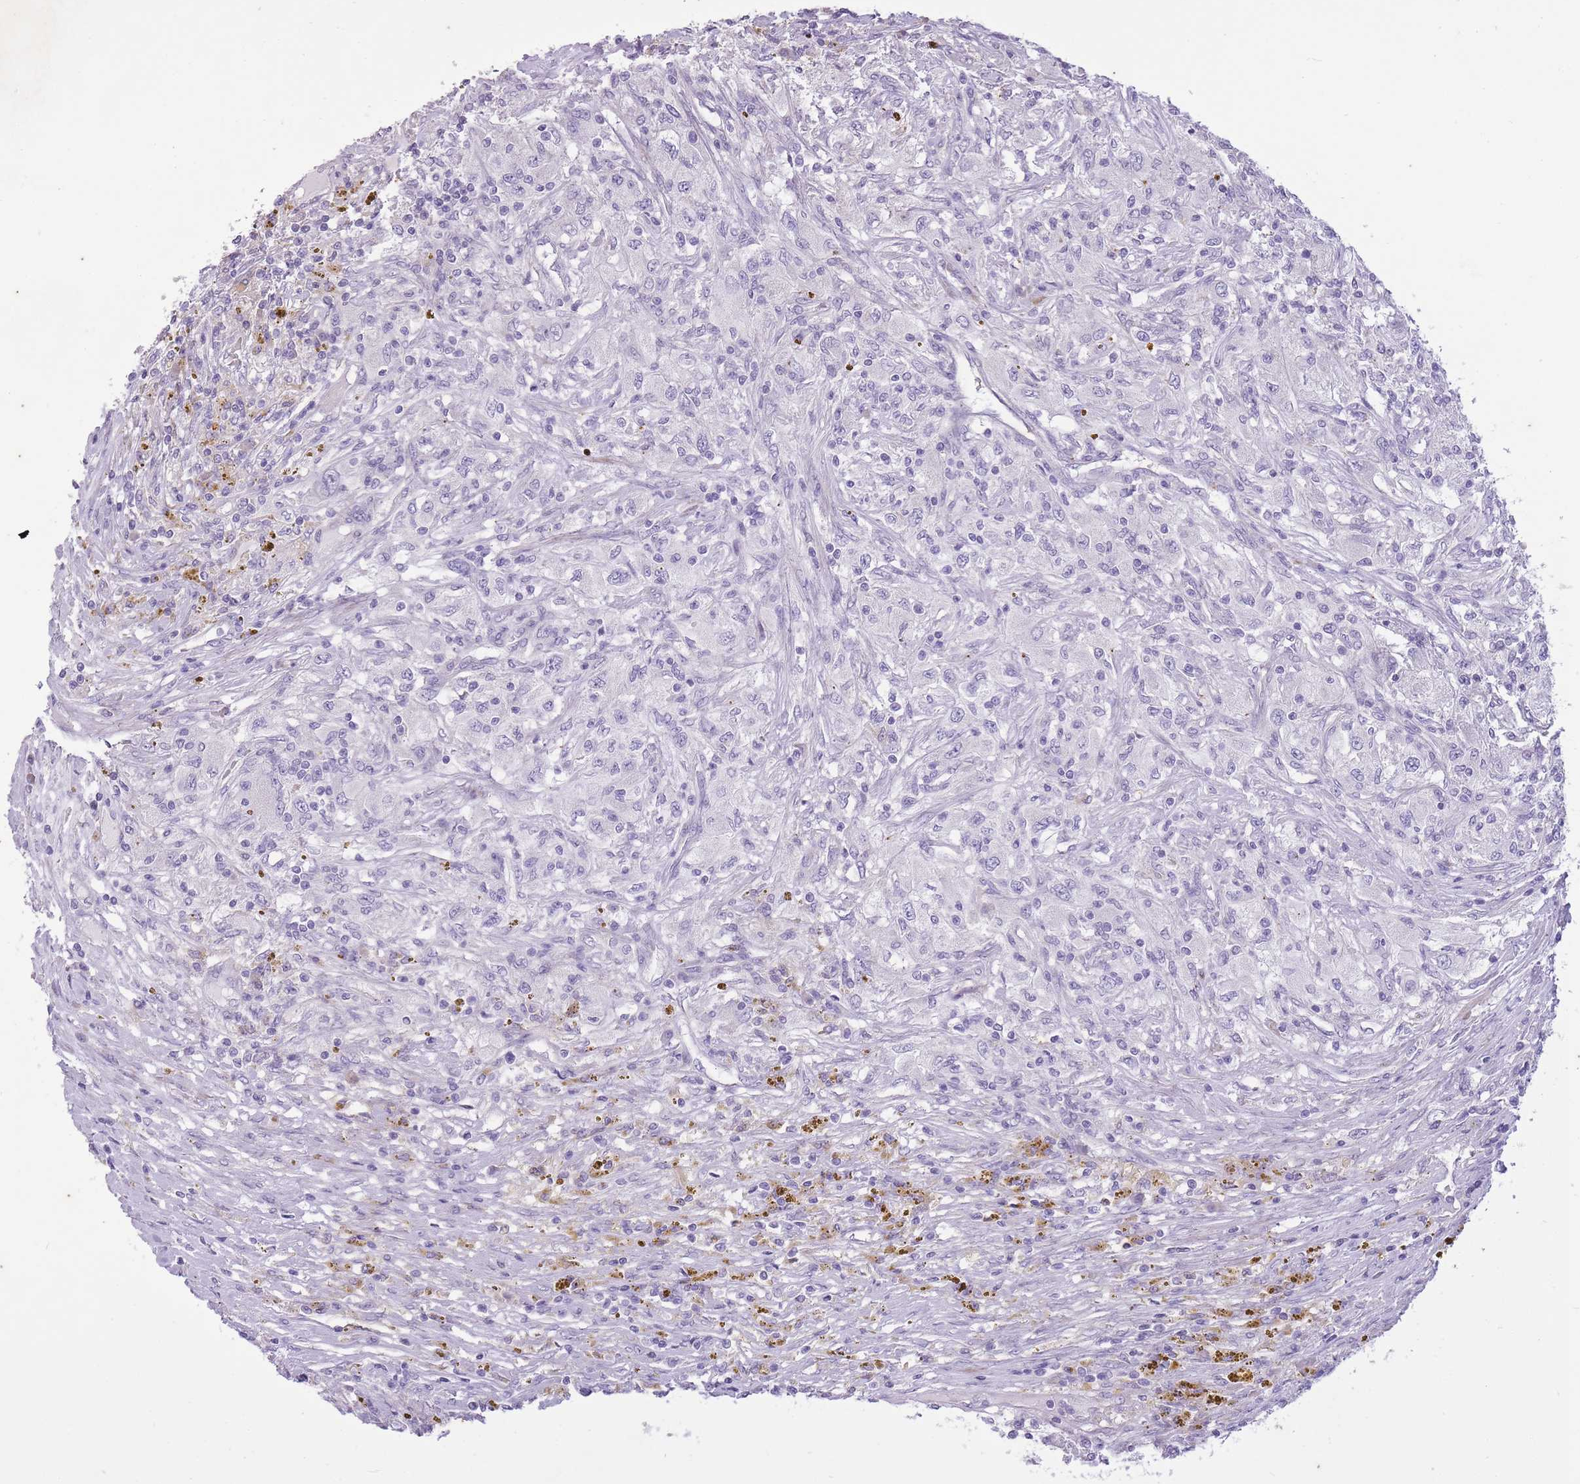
{"staining": {"intensity": "negative", "quantity": "none", "location": "none"}, "tissue": "renal cancer", "cell_type": "Tumor cells", "image_type": "cancer", "snomed": [{"axis": "morphology", "description": "Adenocarcinoma, NOS"}, {"axis": "topography", "description": "Kidney"}], "caption": "This is a photomicrograph of immunohistochemistry (IHC) staining of renal cancer (adenocarcinoma), which shows no staining in tumor cells. (DAB (3,3'-diaminobenzidine) immunohistochemistry with hematoxylin counter stain).", "gene": "CNTNAP3", "patient": {"sex": "female", "age": 67}}